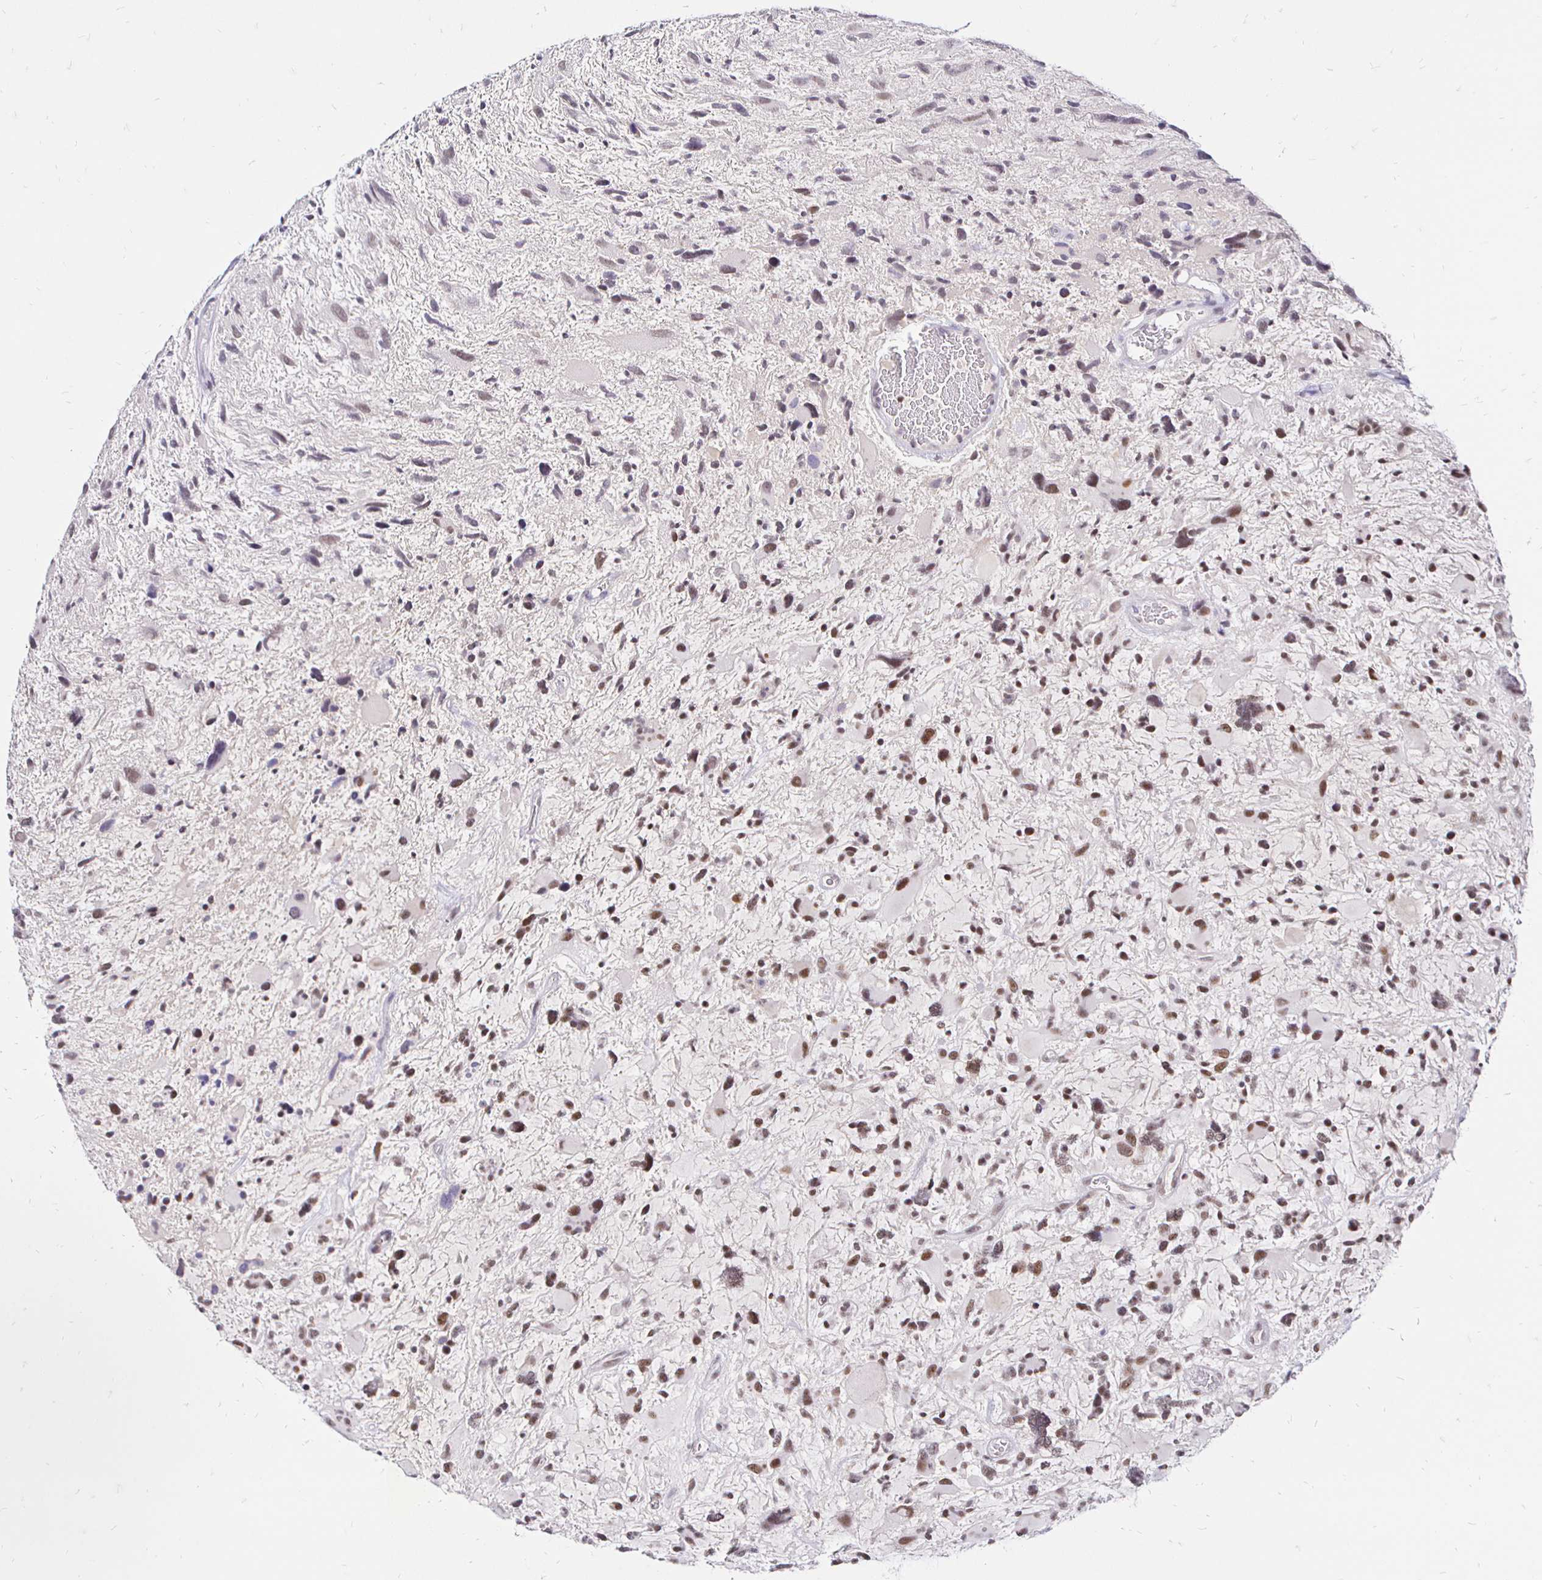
{"staining": {"intensity": "moderate", "quantity": "25%-75%", "location": "nuclear"}, "tissue": "glioma", "cell_type": "Tumor cells", "image_type": "cancer", "snomed": [{"axis": "morphology", "description": "Glioma, malignant, High grade"}, {"axis": "topography", "description": "Brain"}], "caption": "Malignant high-grade glioma stained for a protein reveals moderate nuclear positivity in tumor cells.", "gene": "SIN3A", "patient": {"sex": "female", "age": 11}}